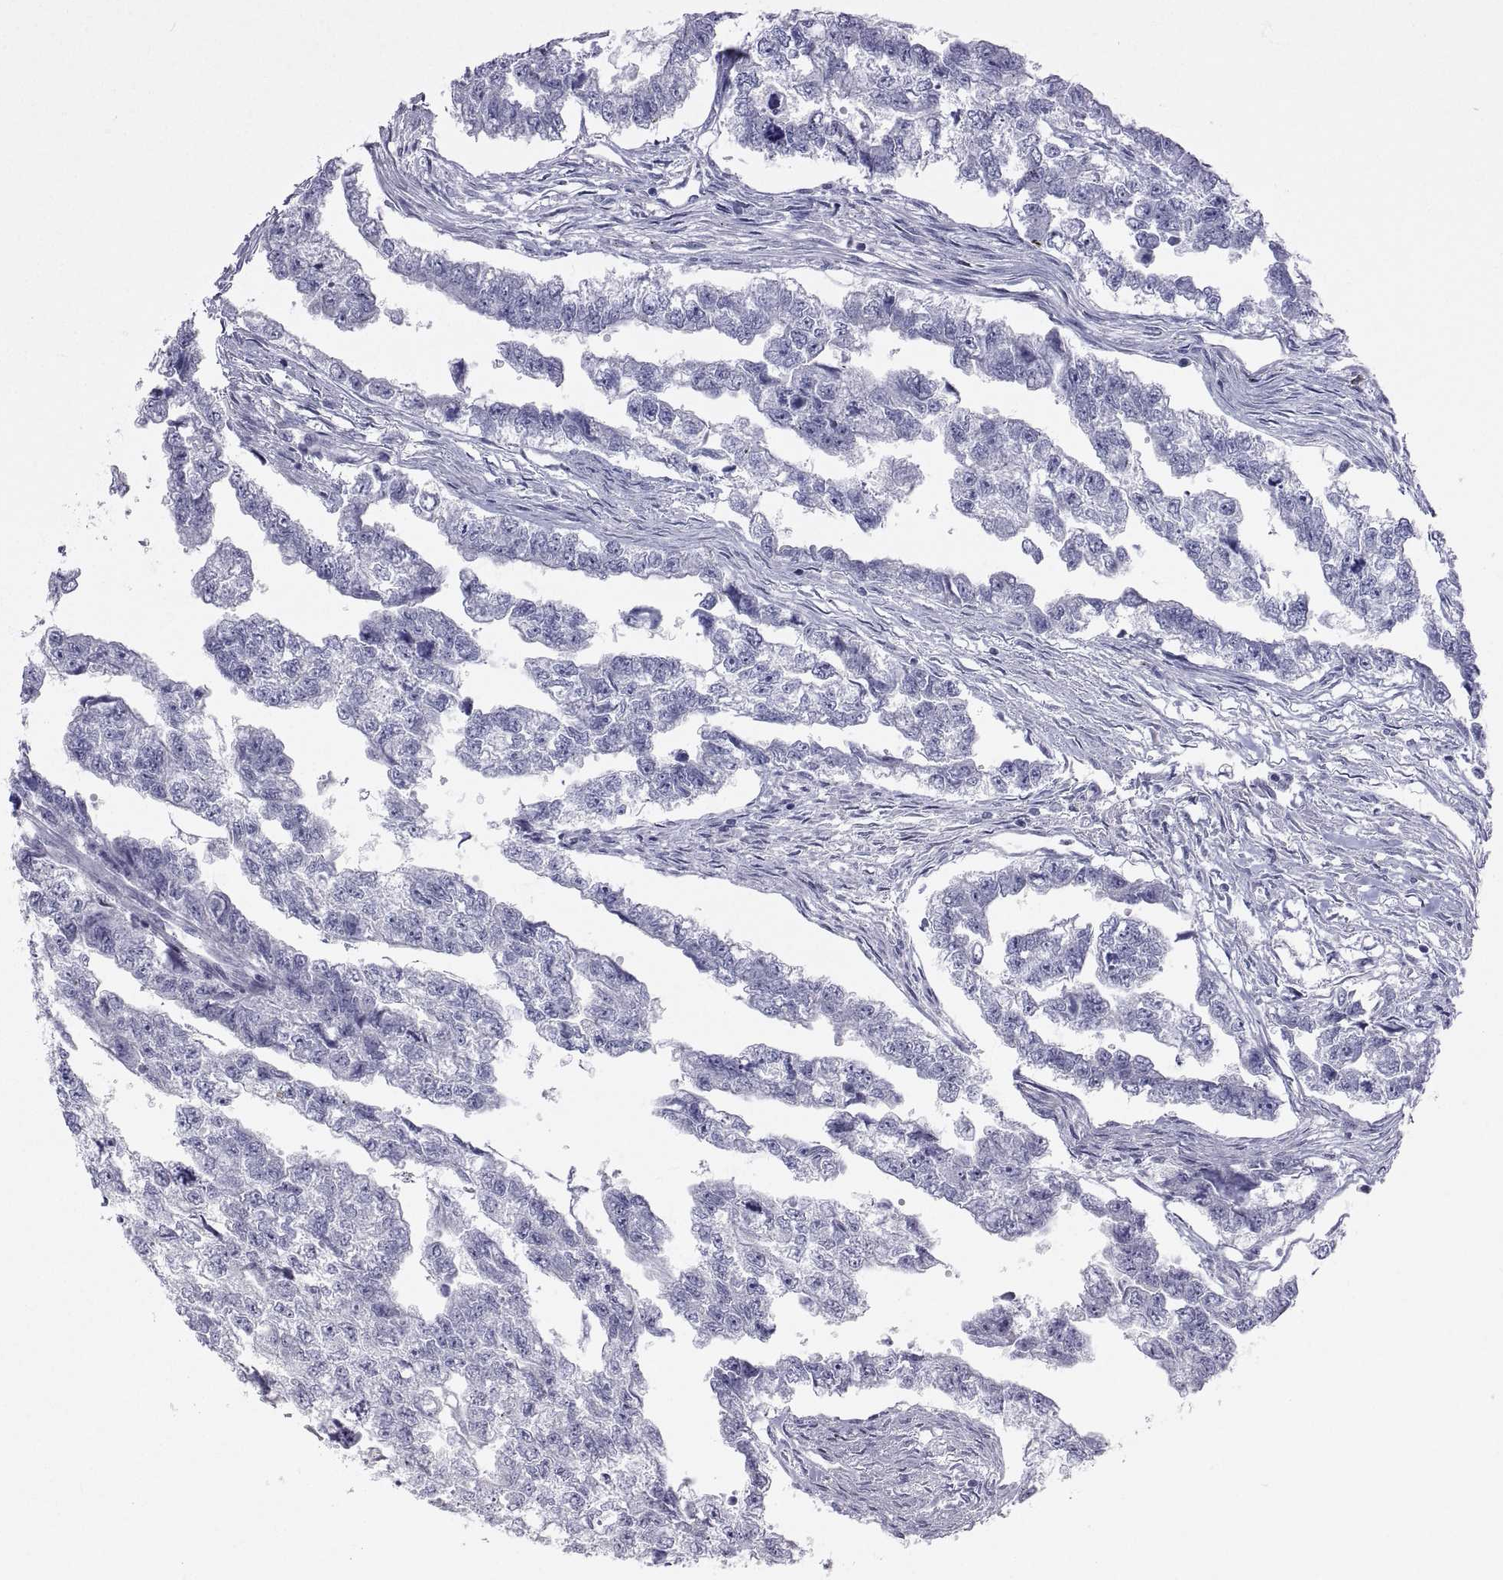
{"staining": {"intensity": "negative", "quantity": "none", "location": "none"}, "tissue": "testis cancer", "cell_type": "Tumor cells", "image_type": "cancer", "snomed": [{"axis": "morphology", "description": "Carcinoma, Embryonal, NOS"}, {"axis": "morphology", "description": "Teratoma, malignant, NOS"}, {"axis": "topography", "description": "Testis"}], "caption": "Tumor cells show no significant protein expression in testis cancer (malignant teratoma).", "gene": "ZNF185", "patient": {"sex": "male", "age": 44}}